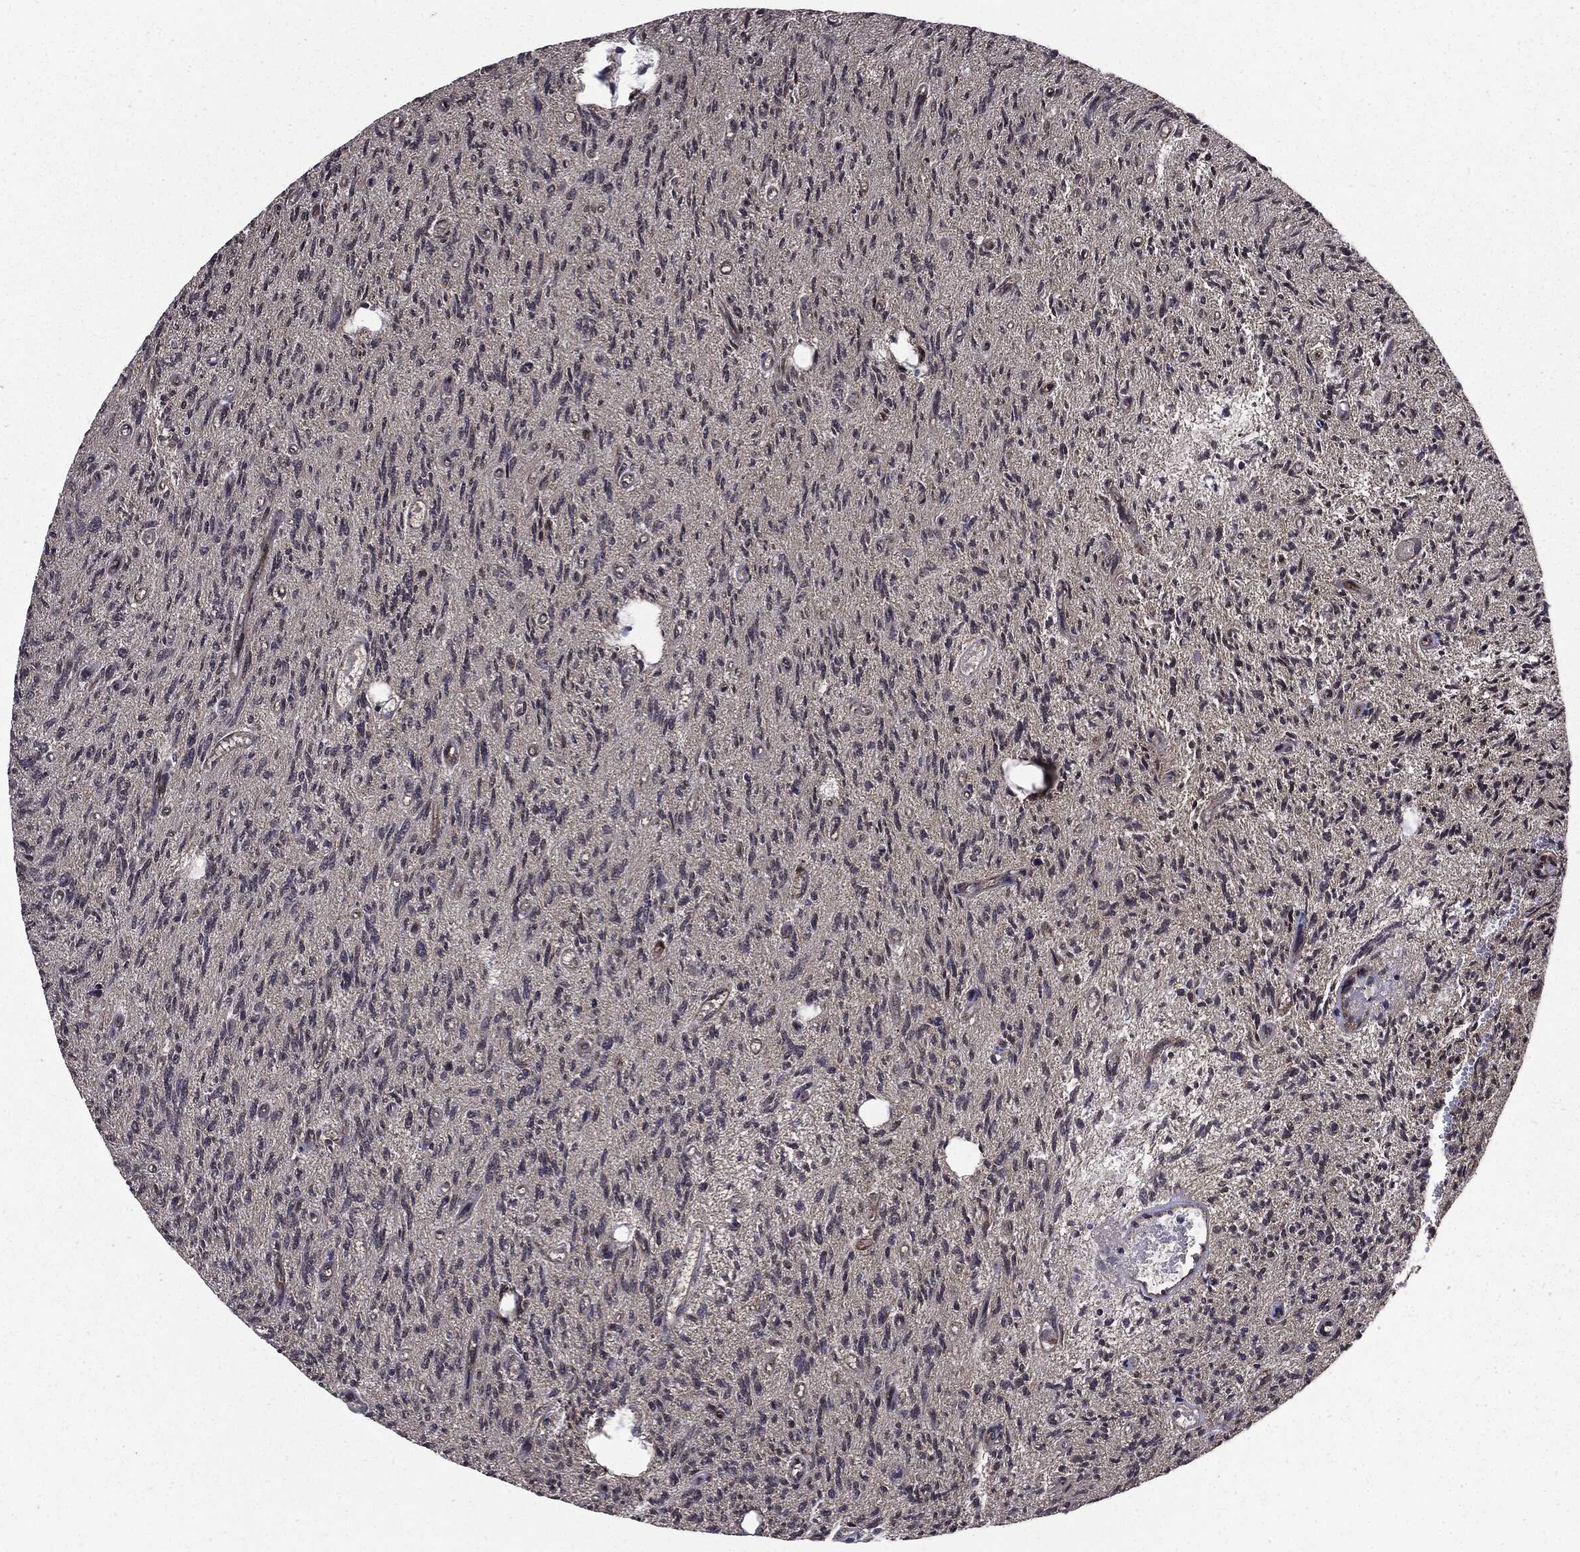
{"staining": {"intensity": "negative", "quantity": "none", "location": "none"}, "tissue": "glioma", "cell_type": "Tumor cells", "image_type": "cancer", "snomed": [{"axis": "morphology", "description": "Glioma, malignant, High grade"}, {"axis": "topography", "description": "Brain"}], "caption": "Glioma stained for a protein using immunohistochemistry exhibits no staining tumor cells.", "gene": "PTPA", "patient": {"sex": "male", "age": 64}}